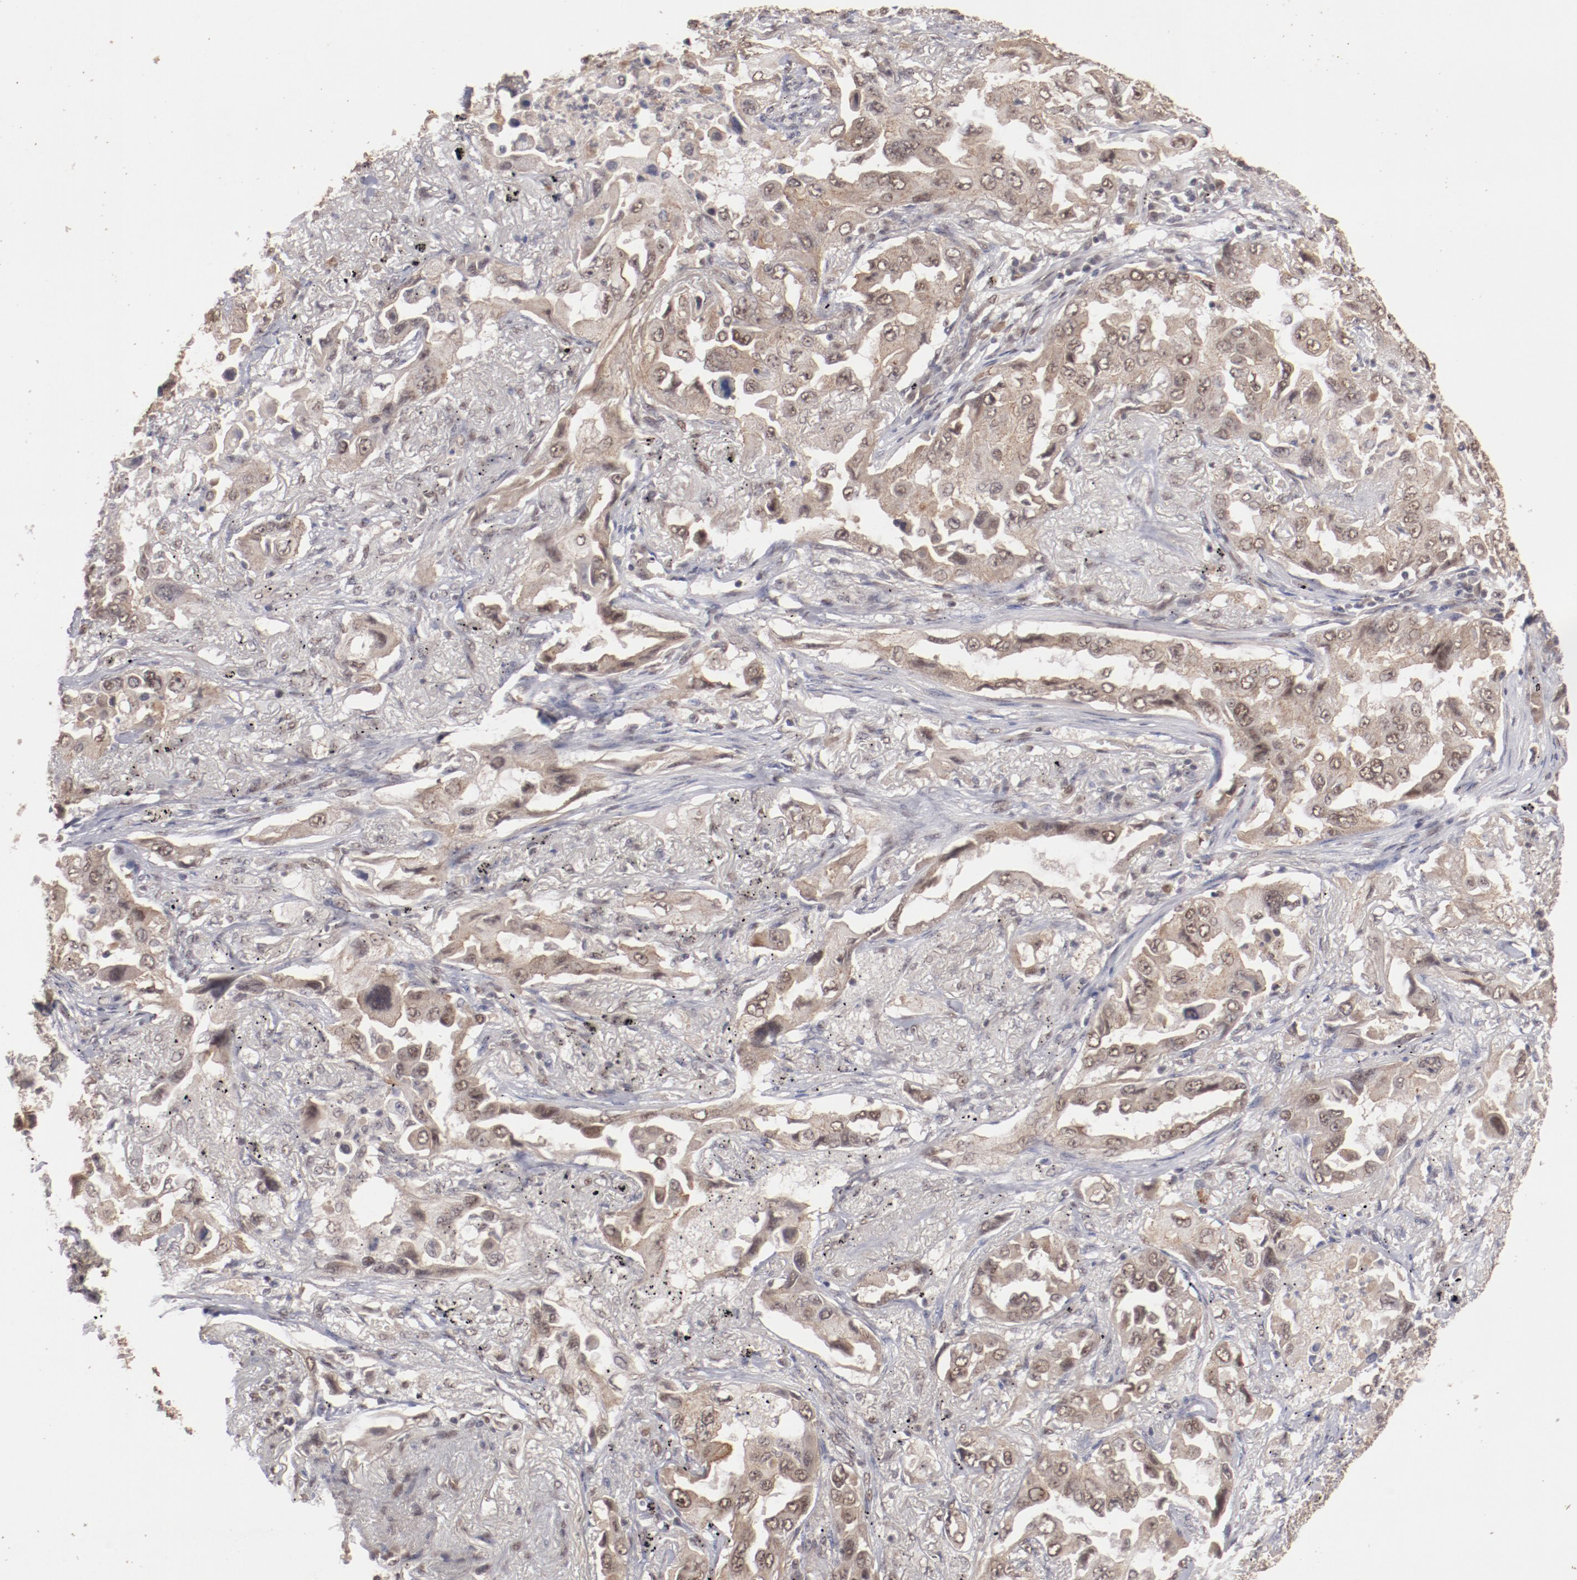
{"staining": {"intensity": "moderate", "quantity": ">75%", "location": "cytoplasmic/membranous,nuclear"}, "tissue": "lung cancer", "cell_type": "Tumor cells", "image_type": "cancer", "snomed": [{"axis": "morphology", "description": "Adenocarcinoma, NOS"}, {"axis": "topography", "description": "Lung"}], "caption": "Immunohistochemistry (IHC) (DAB) staining of adenocarcinoma (lung) shows moderate cytoplasmic/membranous and nuclear protein expression in about >75% of tumor cells.", "gene": "CLOCK", "patient": {"sex": "female", "age": 65}}